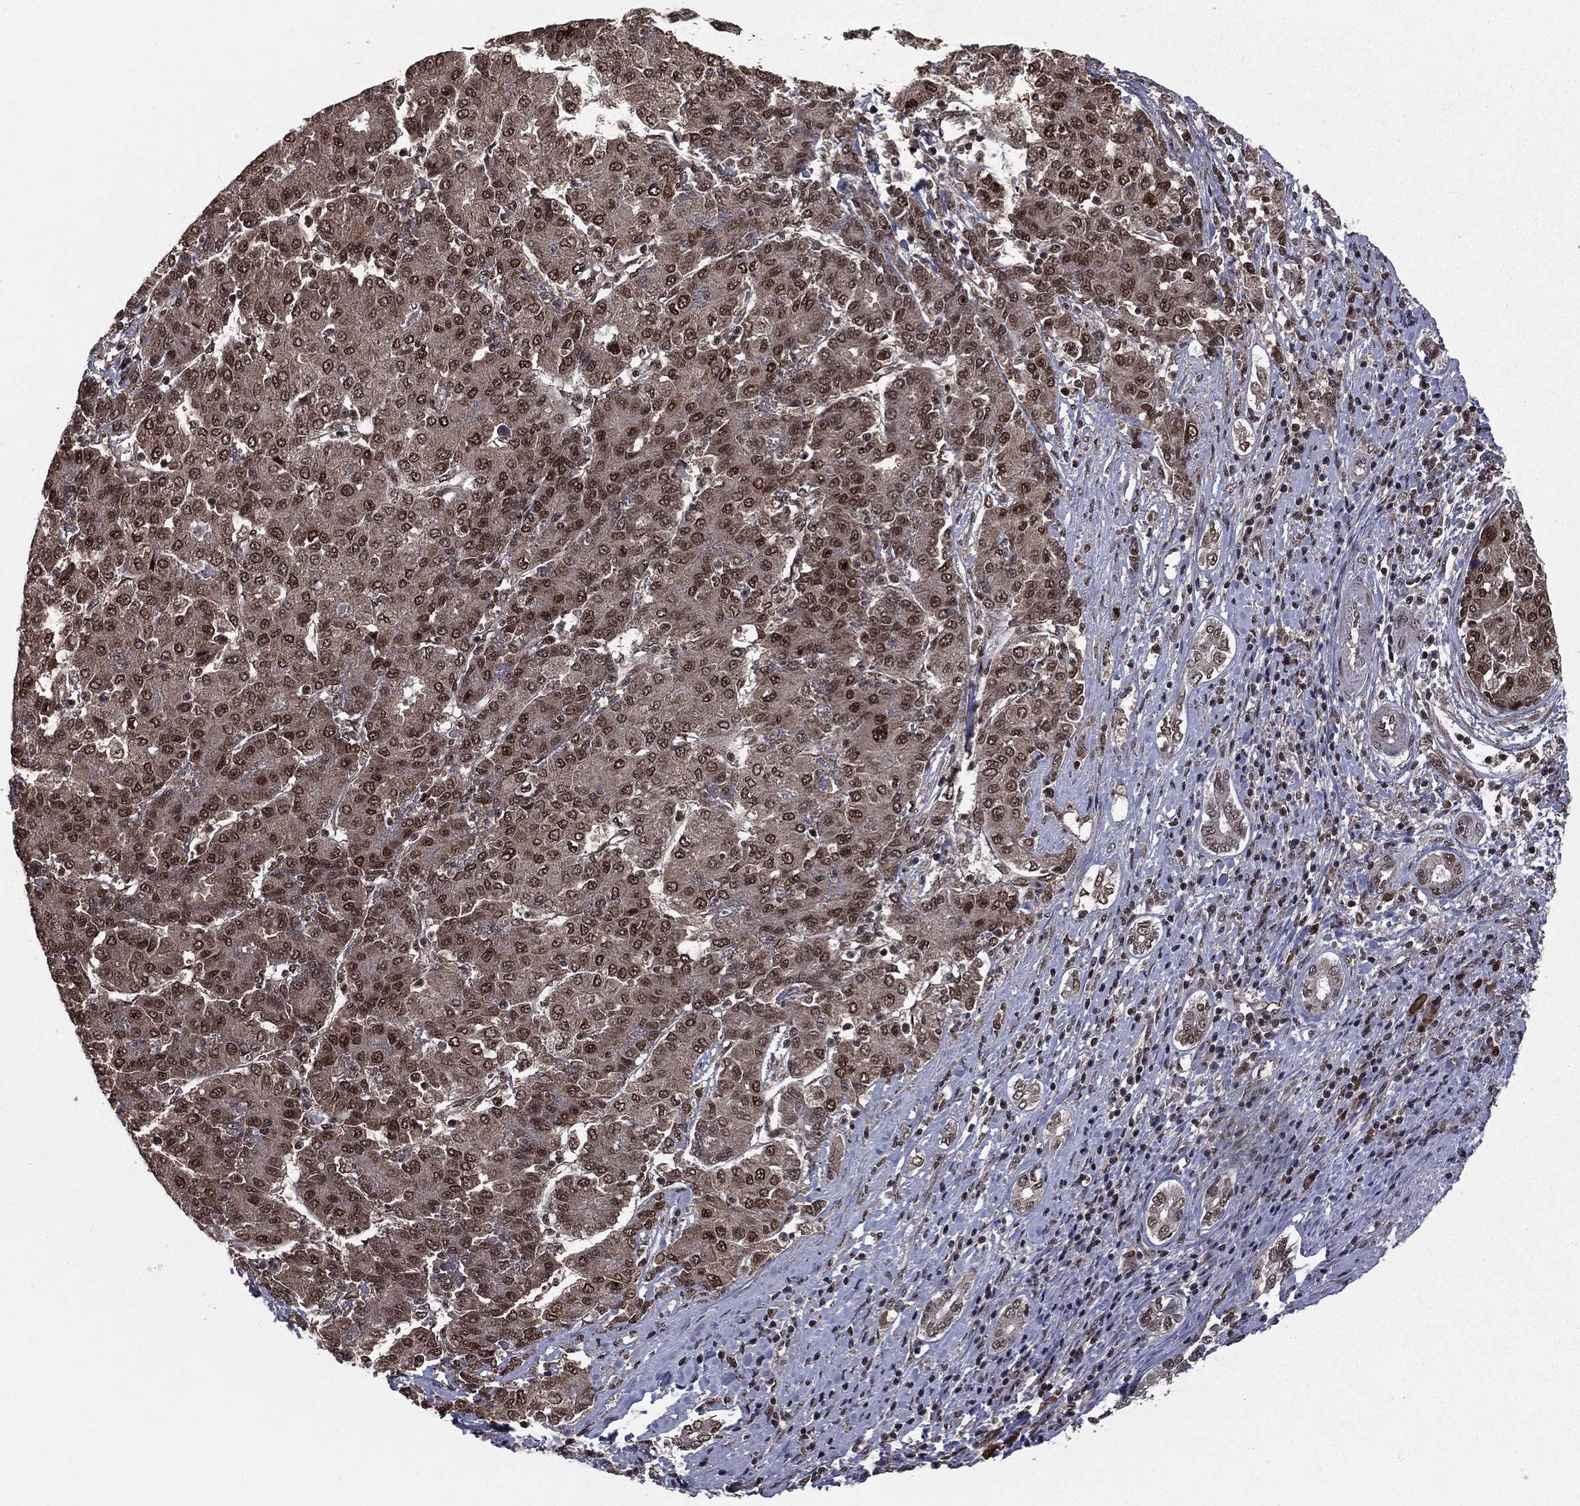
{"staining": {"intensity": "moderate", "quantity": ">75%", "location": "nuclear"}, "tissue": "liver cancer", "cell_type": "Tumor cells", "image_type": "cancer", "snomed": [{"axis": "morphology", "description": "Carcinoma, Hepatocellular, NOS"}, {"axis": "topography", "description": "Liver"}], "caption": "DAB immunohistochemical staining of human liver cancer (hepatocellular carcinoma) displays moderate nuclear protein positivity in about >75% of tumor cells.", "gene": "JMJD6", "patient": {"sex": "male", "age": 65}}